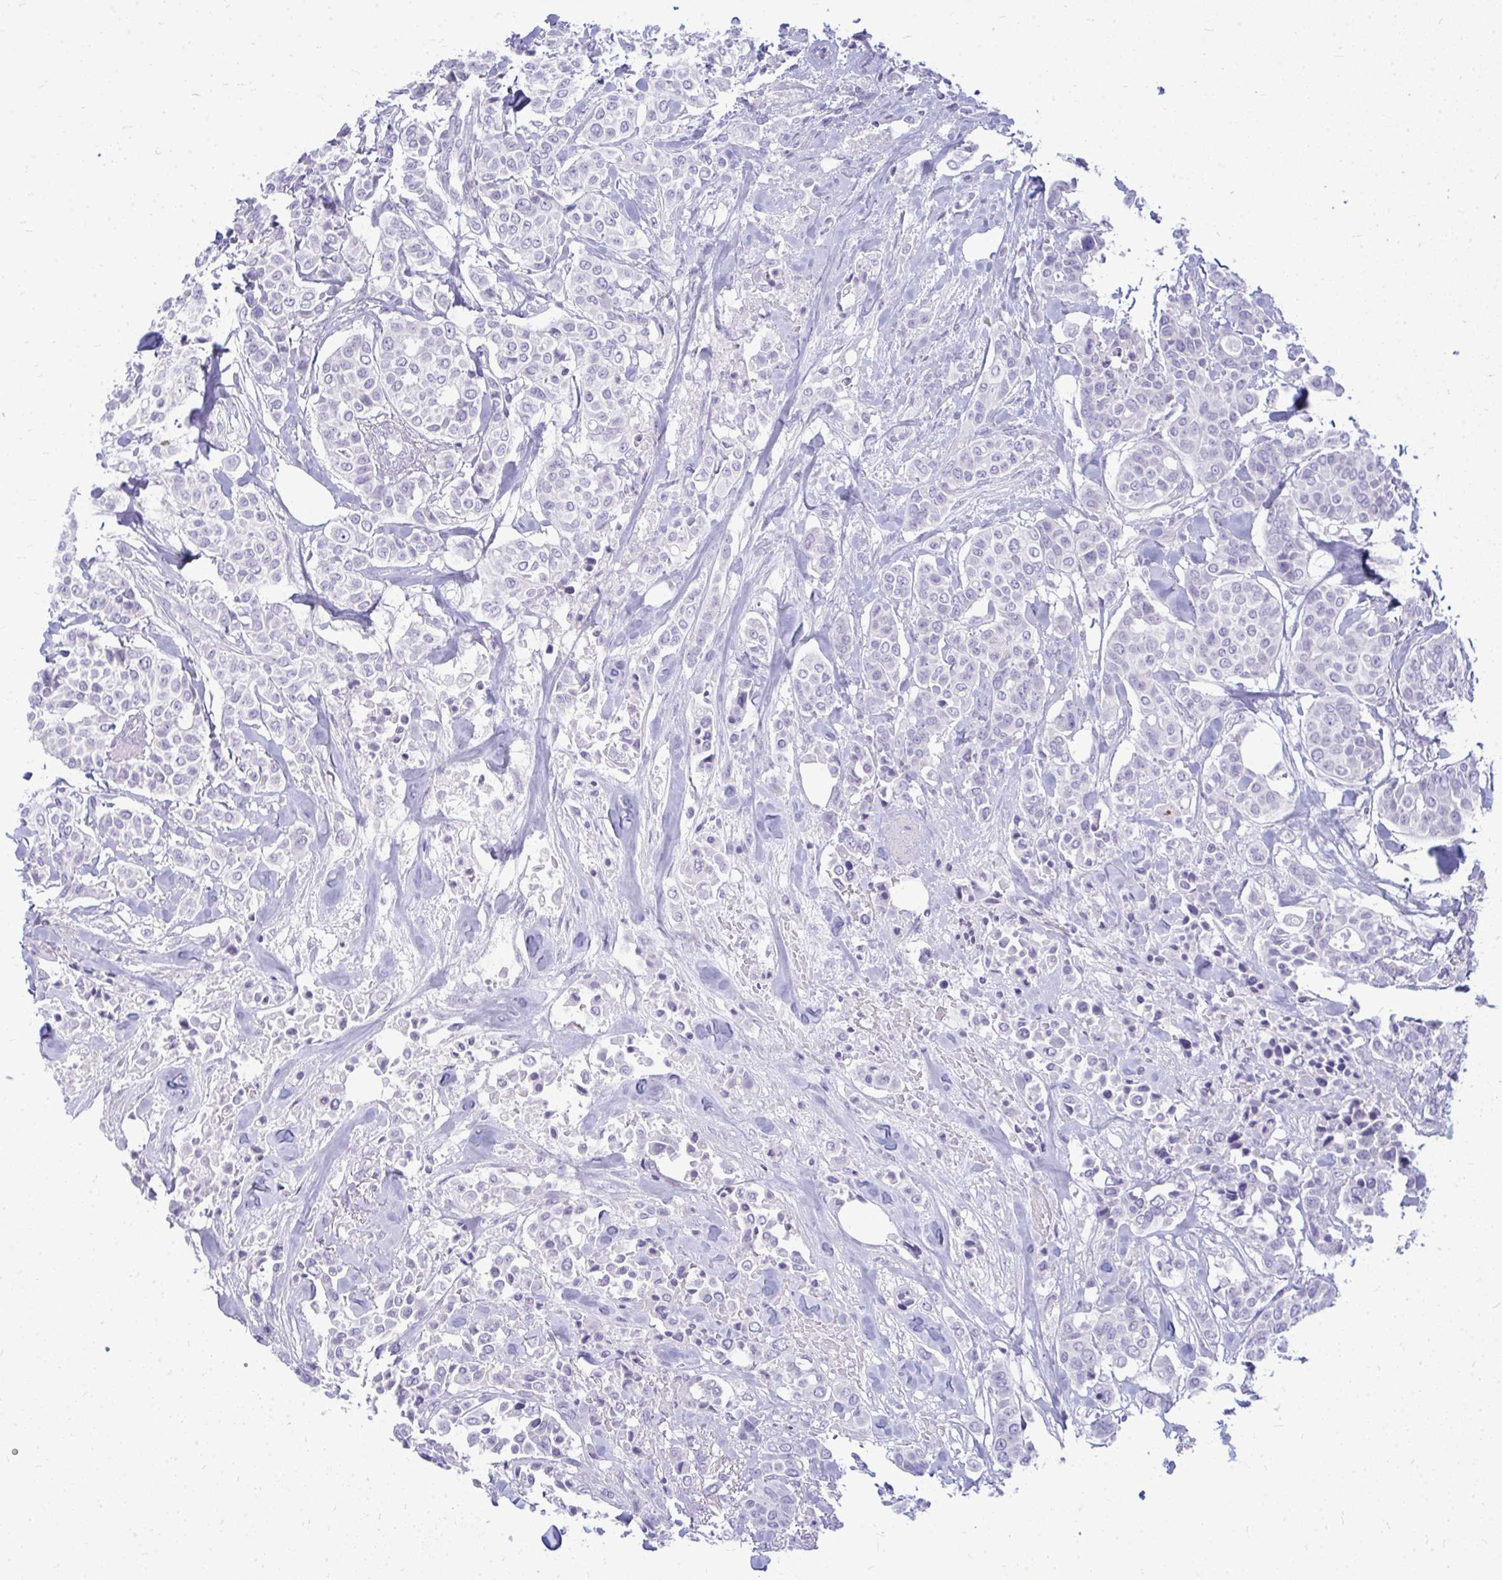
{"staining": {"intensity": "negative", "quantity": "none", "location": "none"}, "tissue": "breast cancer", "cell_type": "Tumor cells", "image_type": "cancer", "snomed": [{"axis": "morphology", "description": "Lobular carcinoma"}, {"axis": "topography", "description": "Breast"}], "caption": "High power microscopy photomicrograph of an IHC micrograph of breast cancer (lobular carcinoma), revealing no significant expression in tumor cells.", "gene": "TSPEAR", "patient": {"sex": "female", "age": 51}}